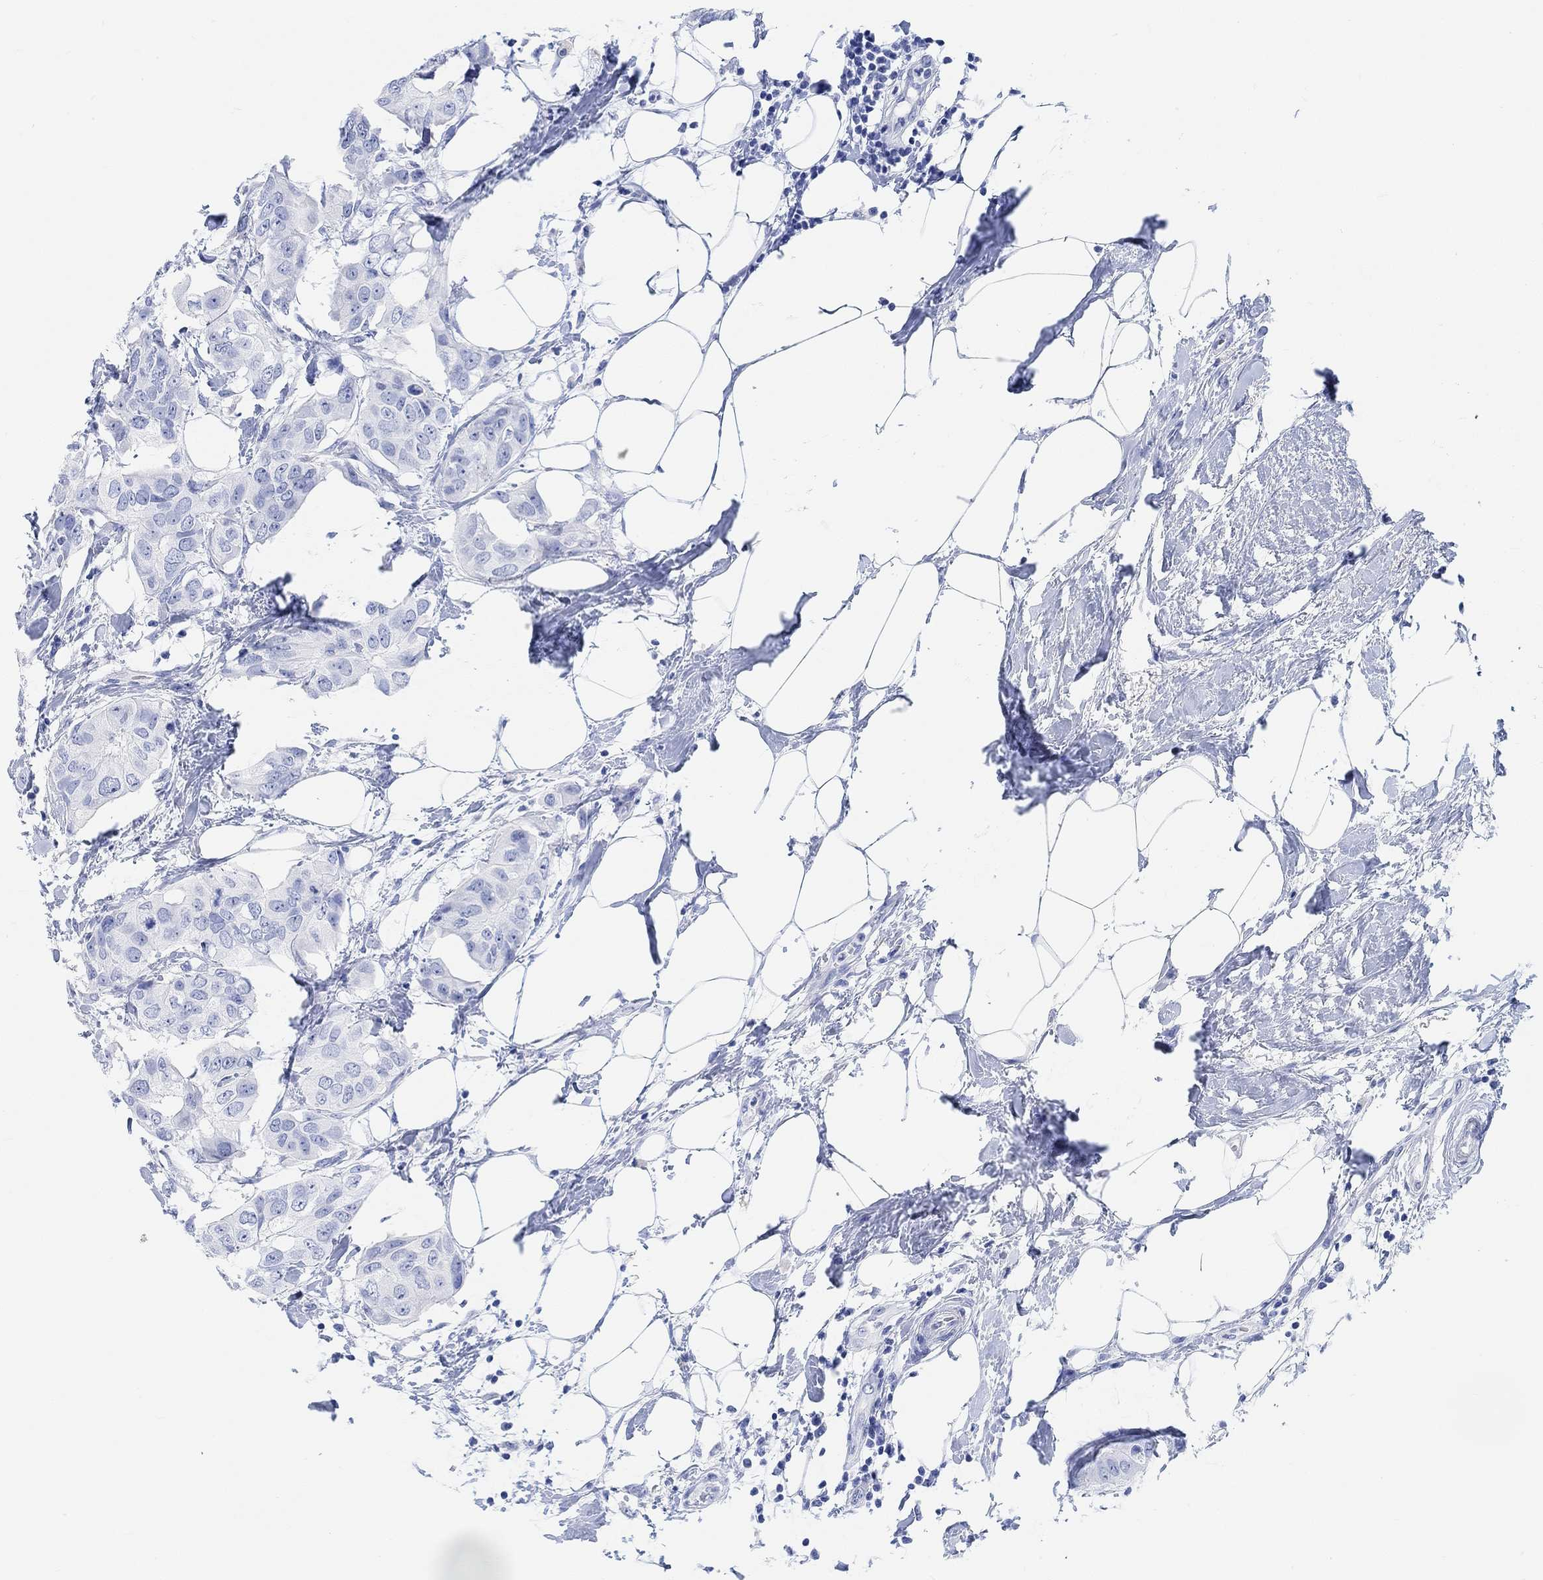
{"staining": {"intensity": "negative", "quantity": "none", "location": "none"}, "tissue": "breast cancer", "cell_type": "Tumor cells", "image_type": "cancer", "snomed": [{"axis": "morphology", "description": "Normal tissue, NOS"}, {"axis": "morphology", "description": "Duct carcinoma"}, {"axis": "topography", "description": "Breast"}], "caption": "Tumor cells show no significant protein expression in breast cancer.", "gene": "ANKRD33", "patient": {"sex": "female", "age": 40}}